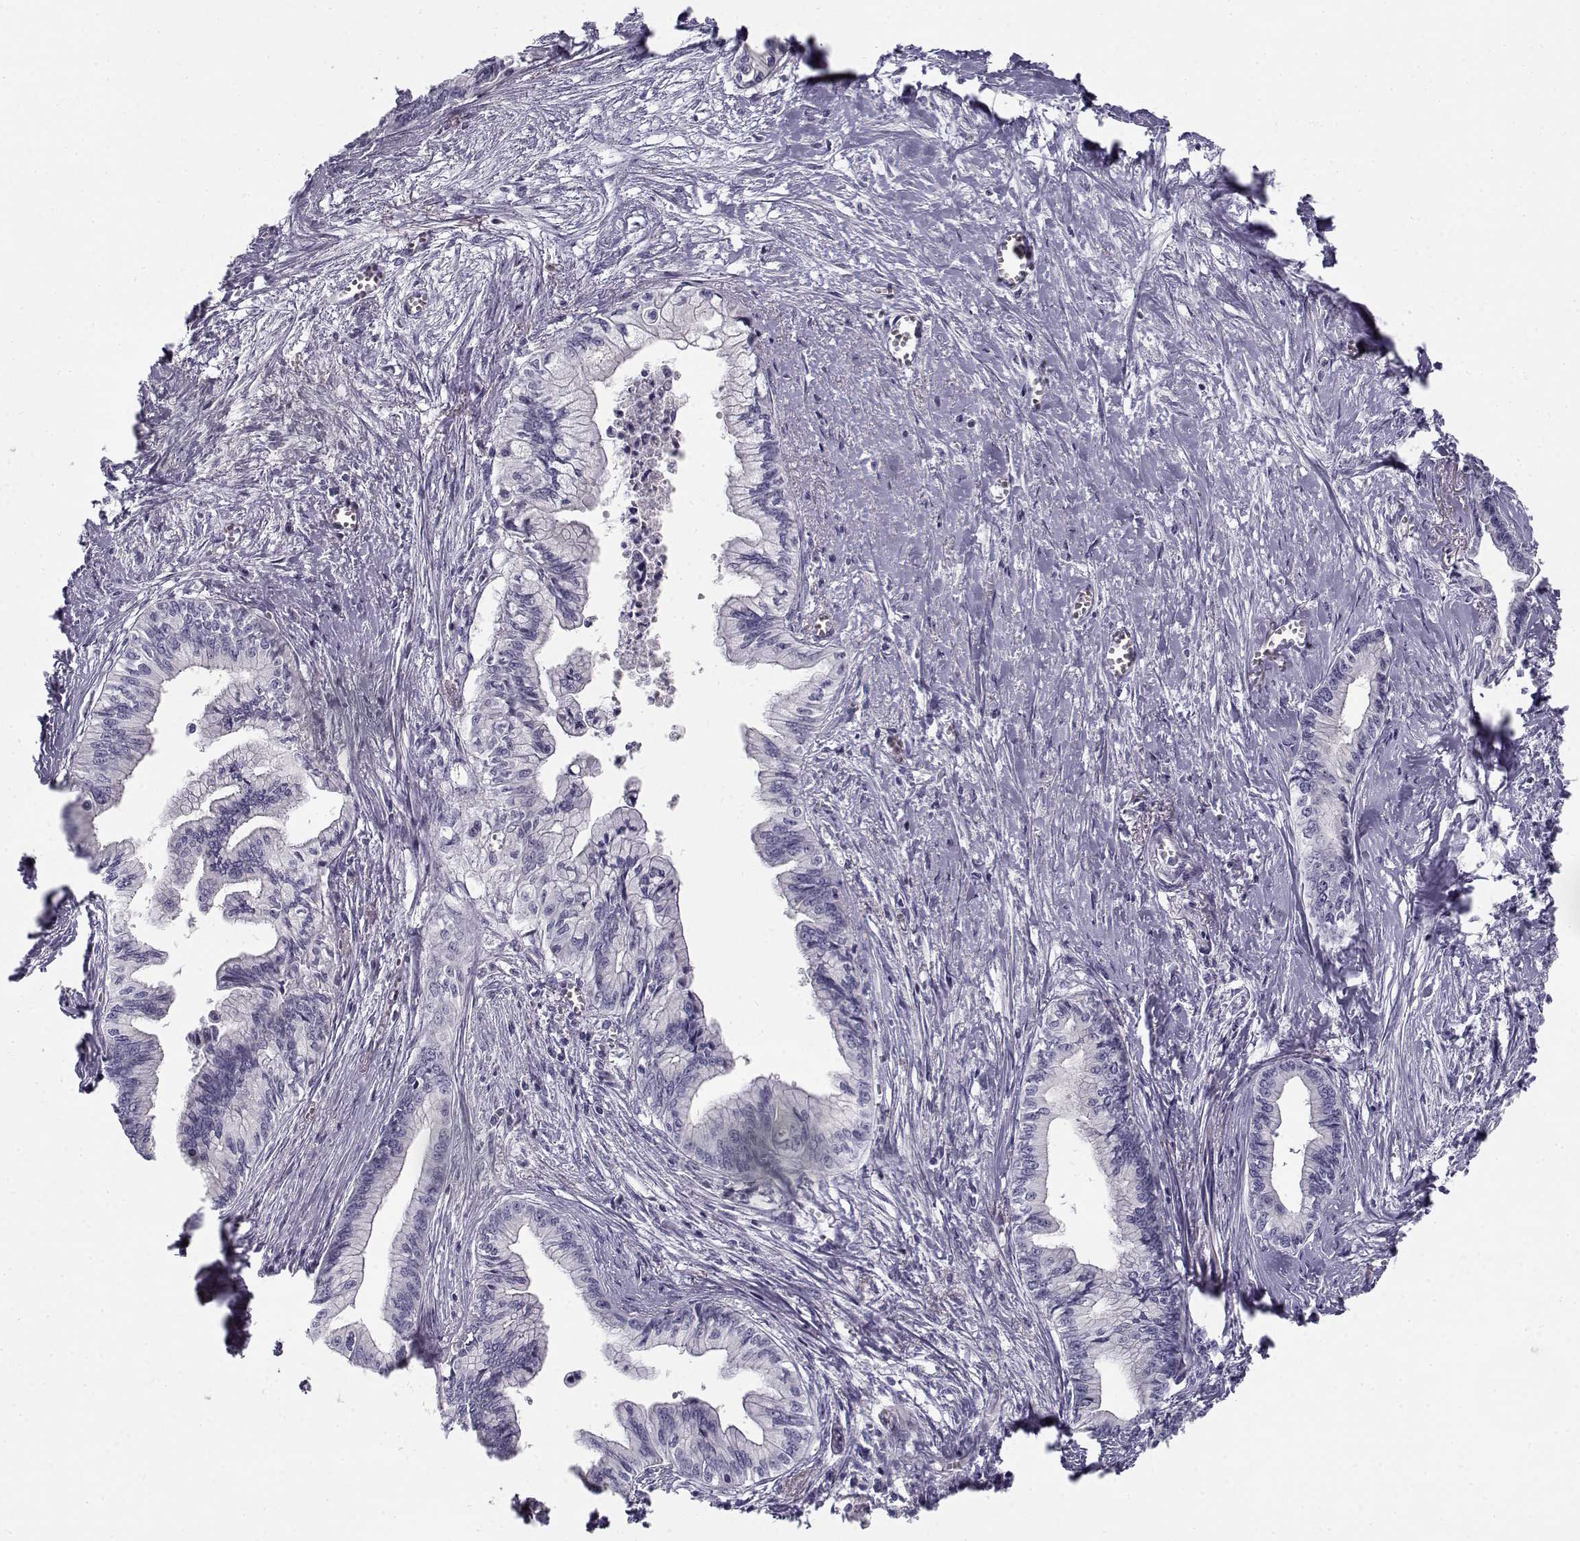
{"staining": {"intensity": "negative", "quantity": "none", "location": "none"}, "tissue": "pancreatic cancer", "cell_type": "Tumor cells", "image_type": "cancer", "snomed": [{"axis": "morphology", "description": "Adenocarcinoma, NOS"}, {"axis": "topography", "description": "Pancreas"}], "caption": "This is an IHC histopathology image of adenocarcinoma (pancreatic). There is no expression in tumor cells.", "gene": "CREB3L3", "patient": {"sex": "female", "age": 61}}